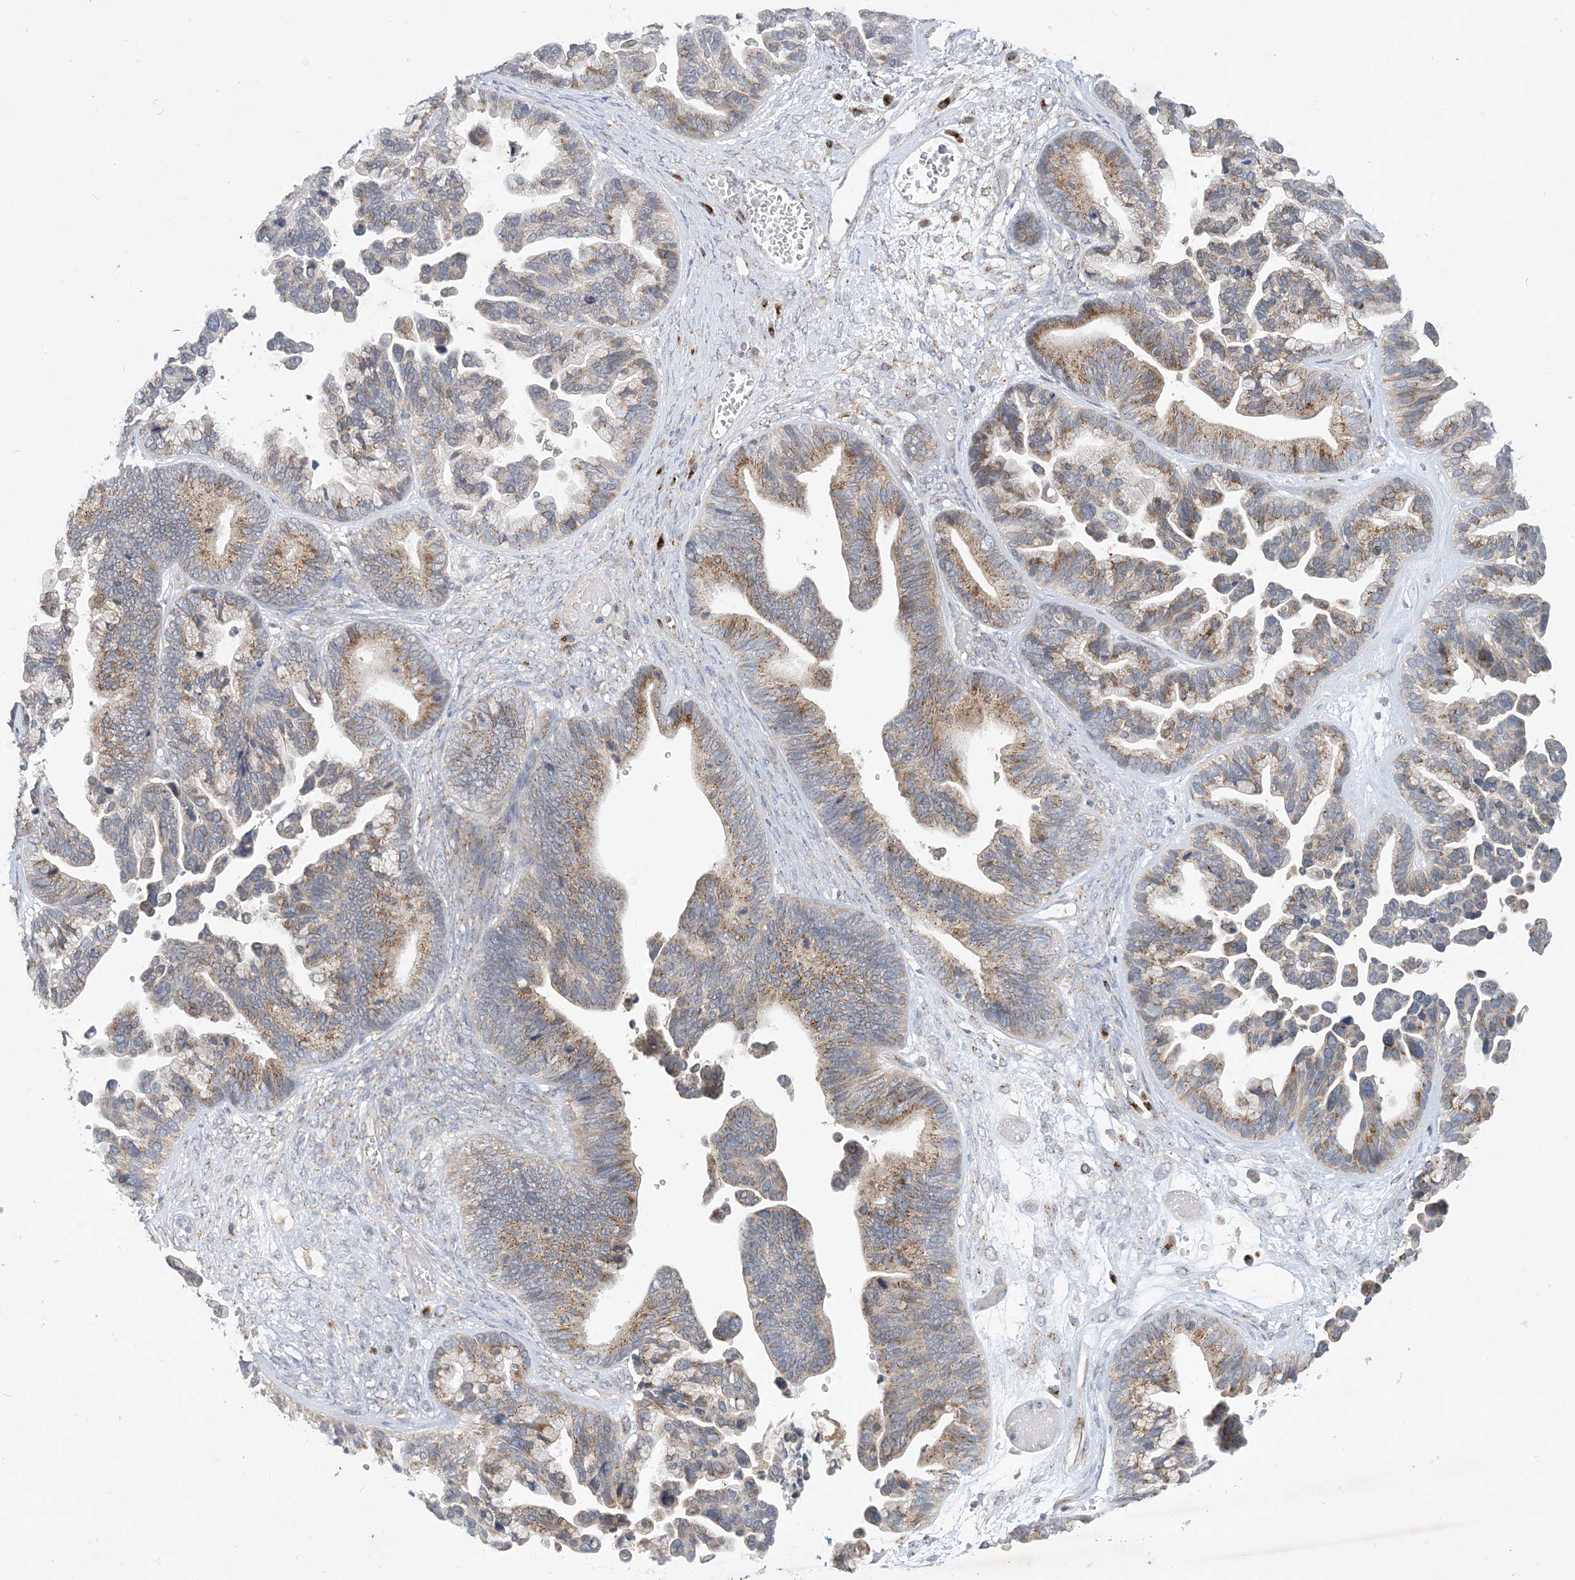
{"staining": {"intensity": "moderate", "quantity": ">75%", "location": "cytoplasmic/membranous"}, "tissue": "ovarian cancer", "cell_type": "Tumor cells", "image_type": "cancer", "snomed": [{"axis": "morphology", "description": "Cystadenocarcinoma, serous, NOS"}, {"axis": "topography", "description": "Ovary"}], "caption": "Serous cystadenocarcinoma (ovarian) stained with a protein marker exhibits moderate staining in tumor cells.", "gene": "CCDC14", "patient": {"sex": "female", "age": 56}}